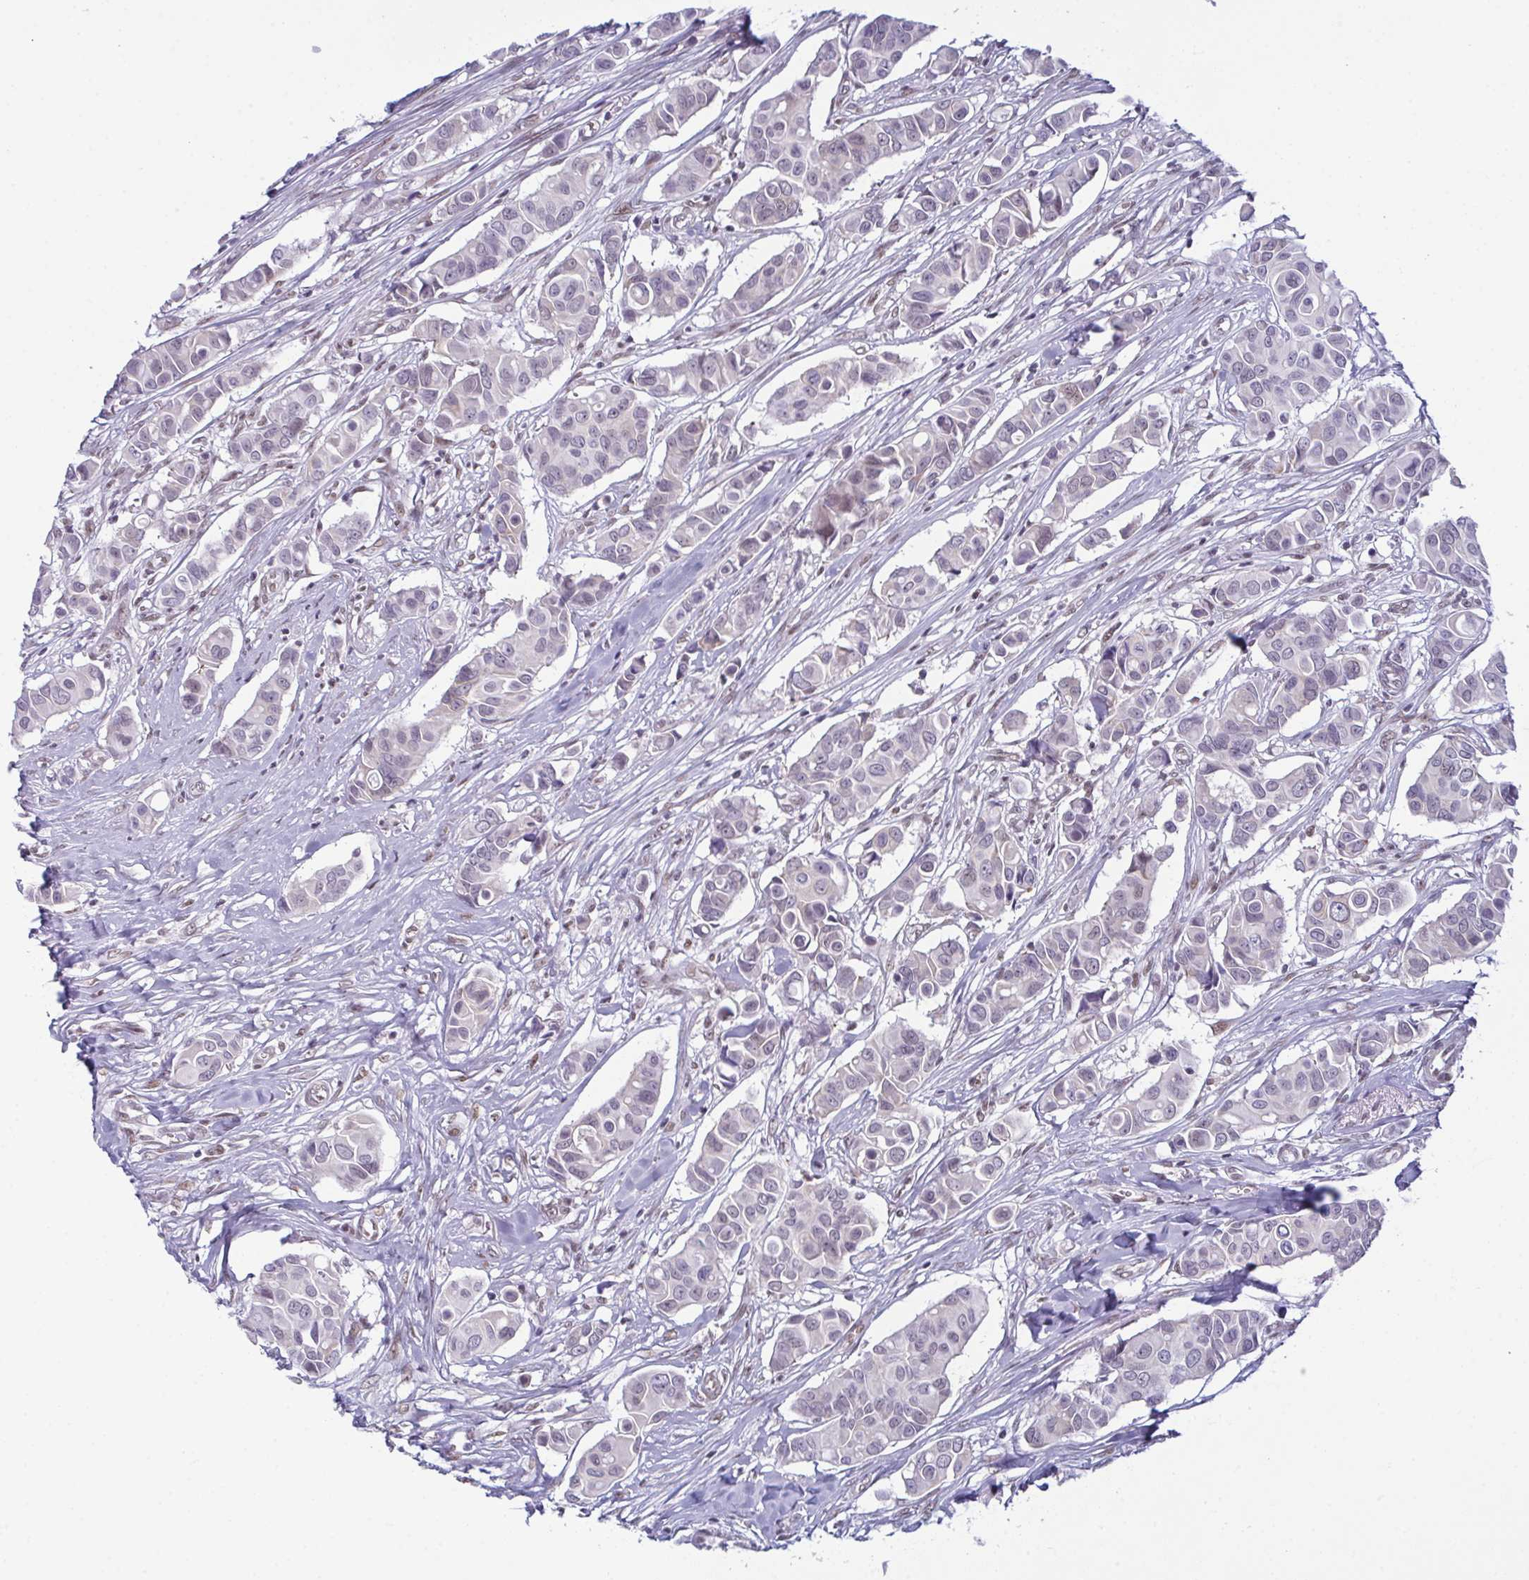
{"staining": {"intensity": "negative", "quantity": "none", "location": "none"}, "tissue": "breast cancer", "cell_type": "Tumor cells", "image_type": "cancer", "snomed": [{"axis": "morphology", "description": "Normal tissue, NOS"}, {"axis": "morphology", "description": "Duct carcinoma"}, {"axis": "topography", "description": "Skin"}, {"axis": "topography", "description": "Breast"}], "caption": "This micrograph is of breast cancer stained with immunohistochemistry to label a protein in brown with the nuclei are counter-stained blue. There is no staining in tumor cells.", "gene": "RBM7", "patient": {"sex": "female", "age": 54}}